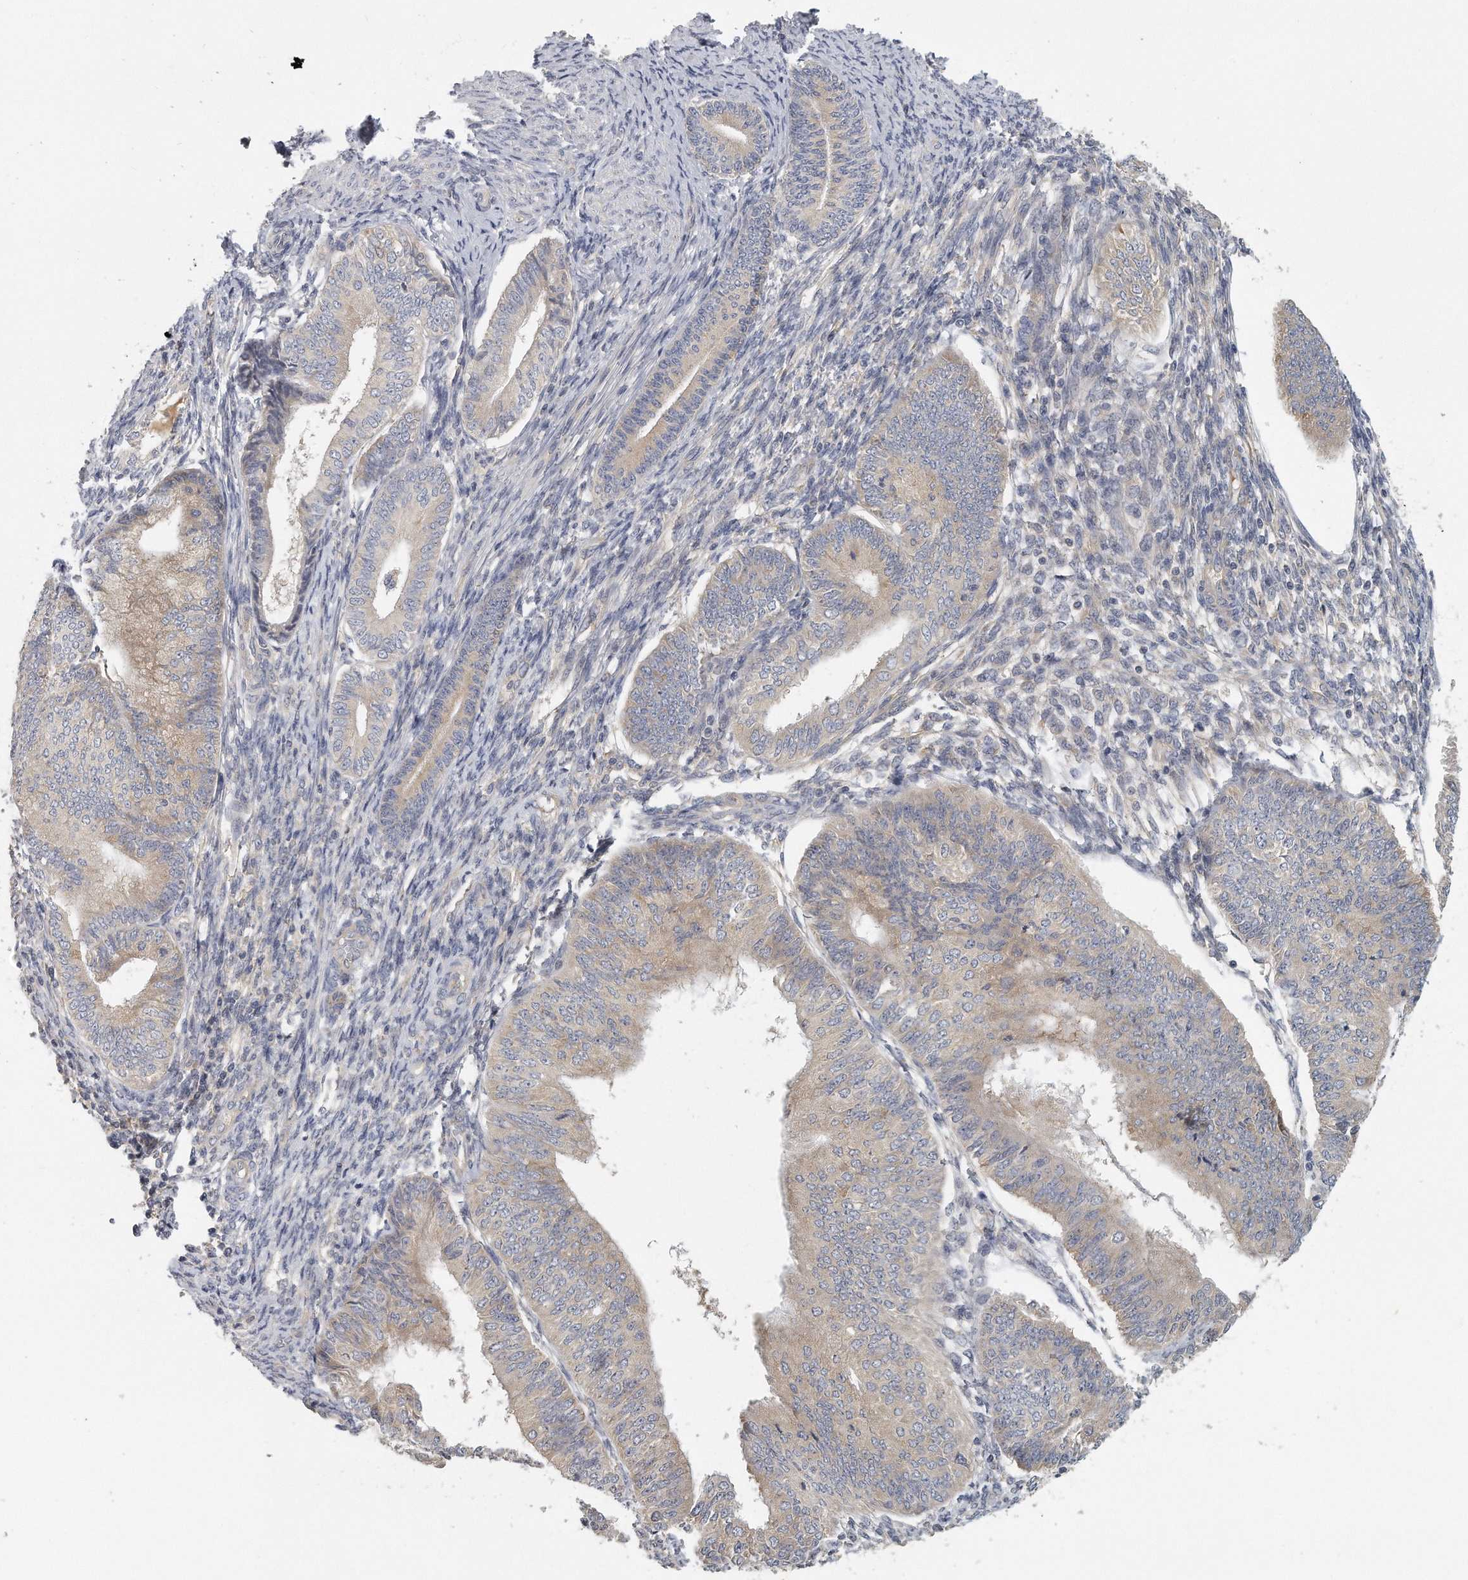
{"staining": {"intensity": "weak", "quantity": "25%-75%", "location": "cytoplasmic/membranous"}, "tissue": "endometrial cancer", "cell_type": "Tumor cells", "image_type": "cancer", "snomed": [{"axis": "morphology", "description": "Adenocarcinoma, NOS"}, {"axis": "topography", "description": "Endometrium"}], "caption": "Endometrial adenocarcinoma tissue shows weak cytoplasmic/membranous expression in about 25%-75% of tumor cells, visualized by immunohistochemistry. Using DAB (brown) and hematoxylin (blue) stains, captured at high magnification using brightfield microscopy.", "gene": "EIF3I", "patient": {"sex": "female", "age": 58}}